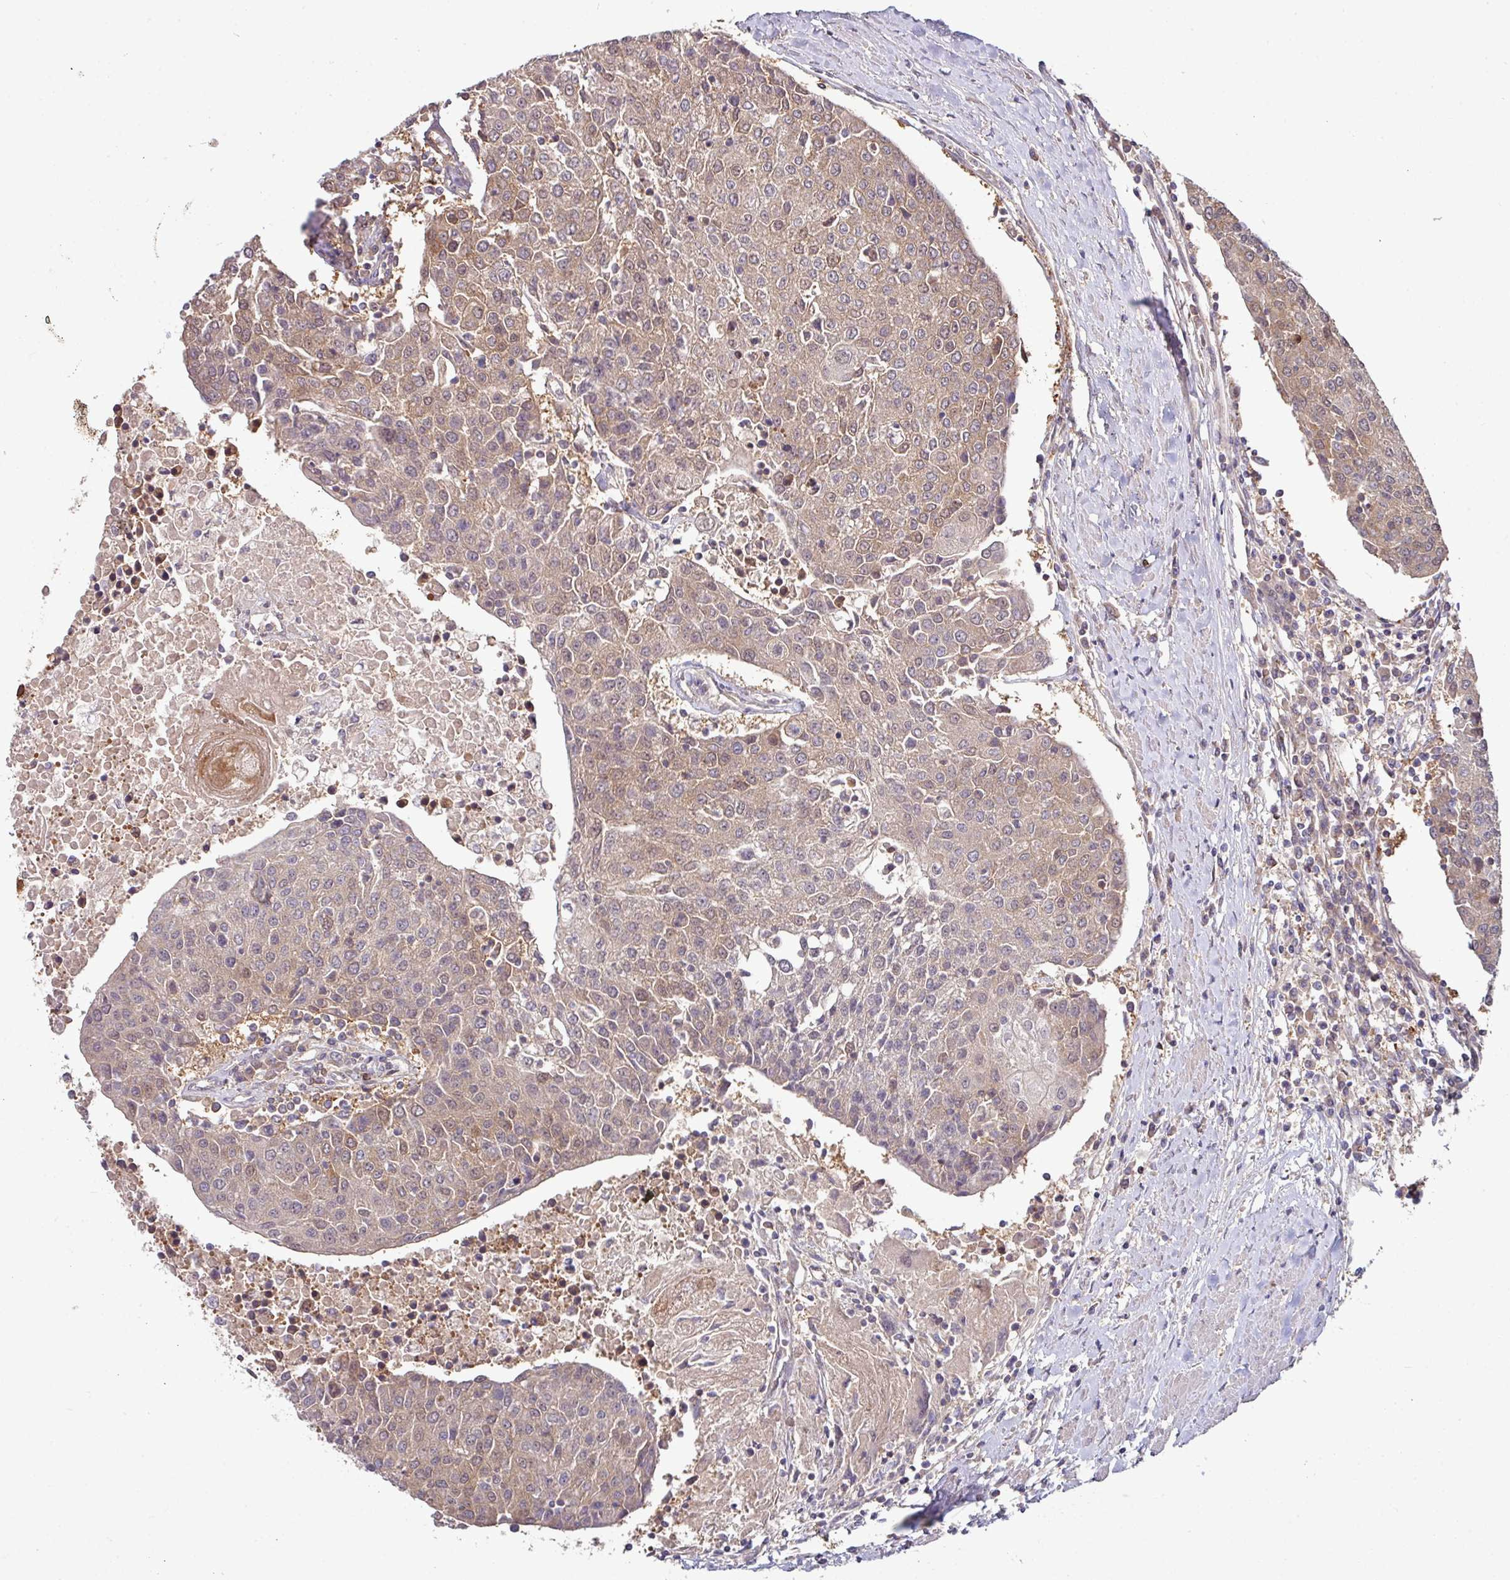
{"staining": {"intensity": "weak", "quantity": "25%-75%", "location": "cytoplasmic/membranous"}, "tissue": "urothelial cancer", "cell_type": "Tumor cells", "image_type": "cancer", "snomed": [{"axis": "morphology", "description": "Urothelial carcinoma, High grade"}, {"axis": "topography", "description": "Urinary bladder"}], "caption": "DAB (3,3'-diaminobenzidine) immunohistochemical staining of urothelial cancer reveals weak cytoplasmic/membranous protein expression in approximately 25%-75% of tumor cells. The staining was performed using DAB (3,3'-diaminobenzidine) to visualize the protein expression in brown, while the nuclei were stained in blue with hematoxylin (Magnification: 20x).", "gene": "SLAMF6", "patient": {"sex": "female", "age": 85}}